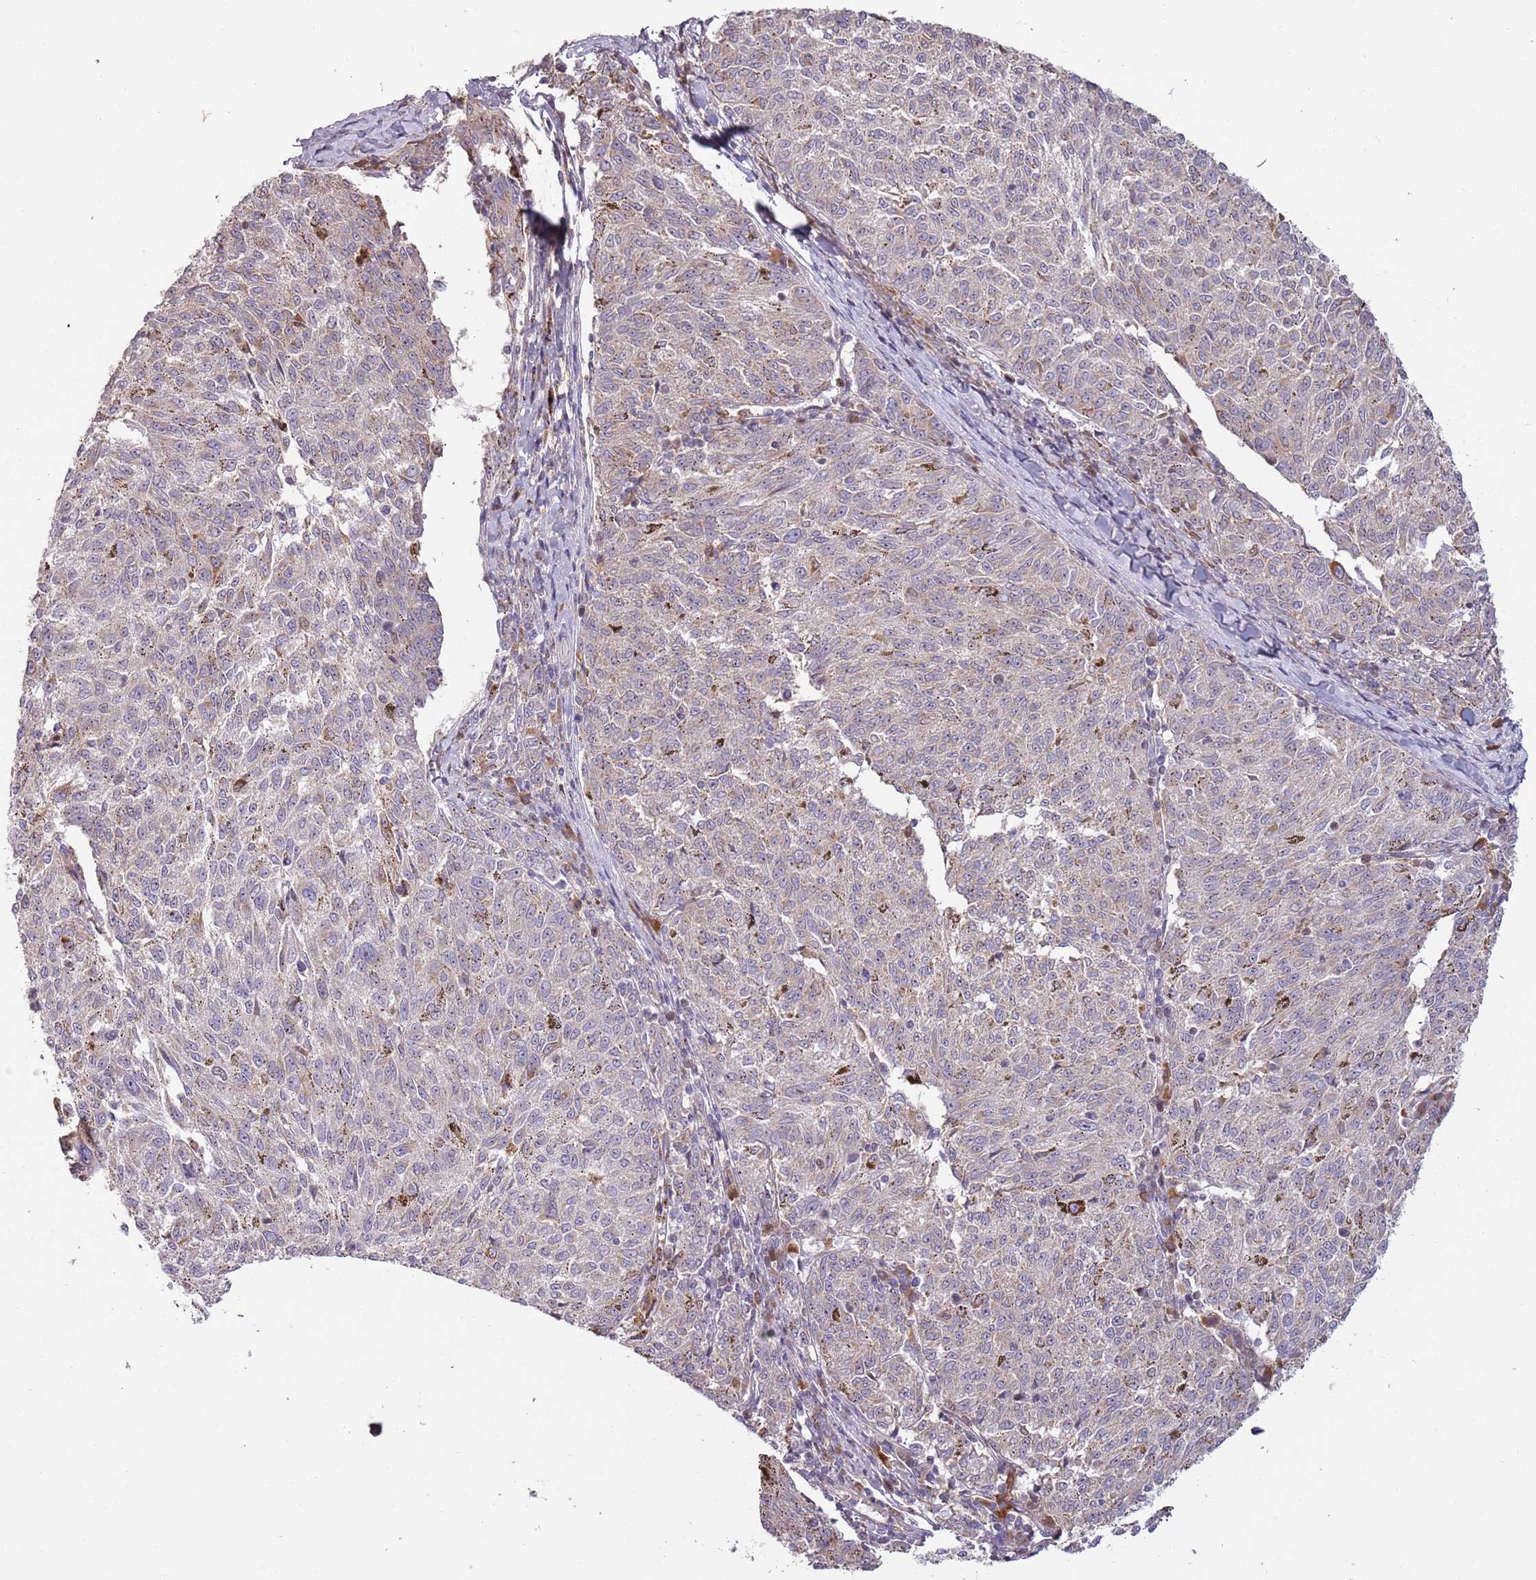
{"staining": {"intensity": "negative", "quantity": "none", "location": "none"}, "tissue": "melanoma", "cell_type": "Tumor cells", "image_type": "cancer", "snomed": [{"axis": "morphology", "description": "Malignant melanoma, NOS"}, {"axis": "topography", "description": "Skin"}], "caption": "Malignant melanoma was stained to show a protein in brown. There is no significant positivity in tumor cells. Brightfield microscopy of IHC stained with DAB (brown) and hematoxylin (blue), captured at high magnification.", "gene": "SYS1", "patient": {"sex": "female", "age": 72}}